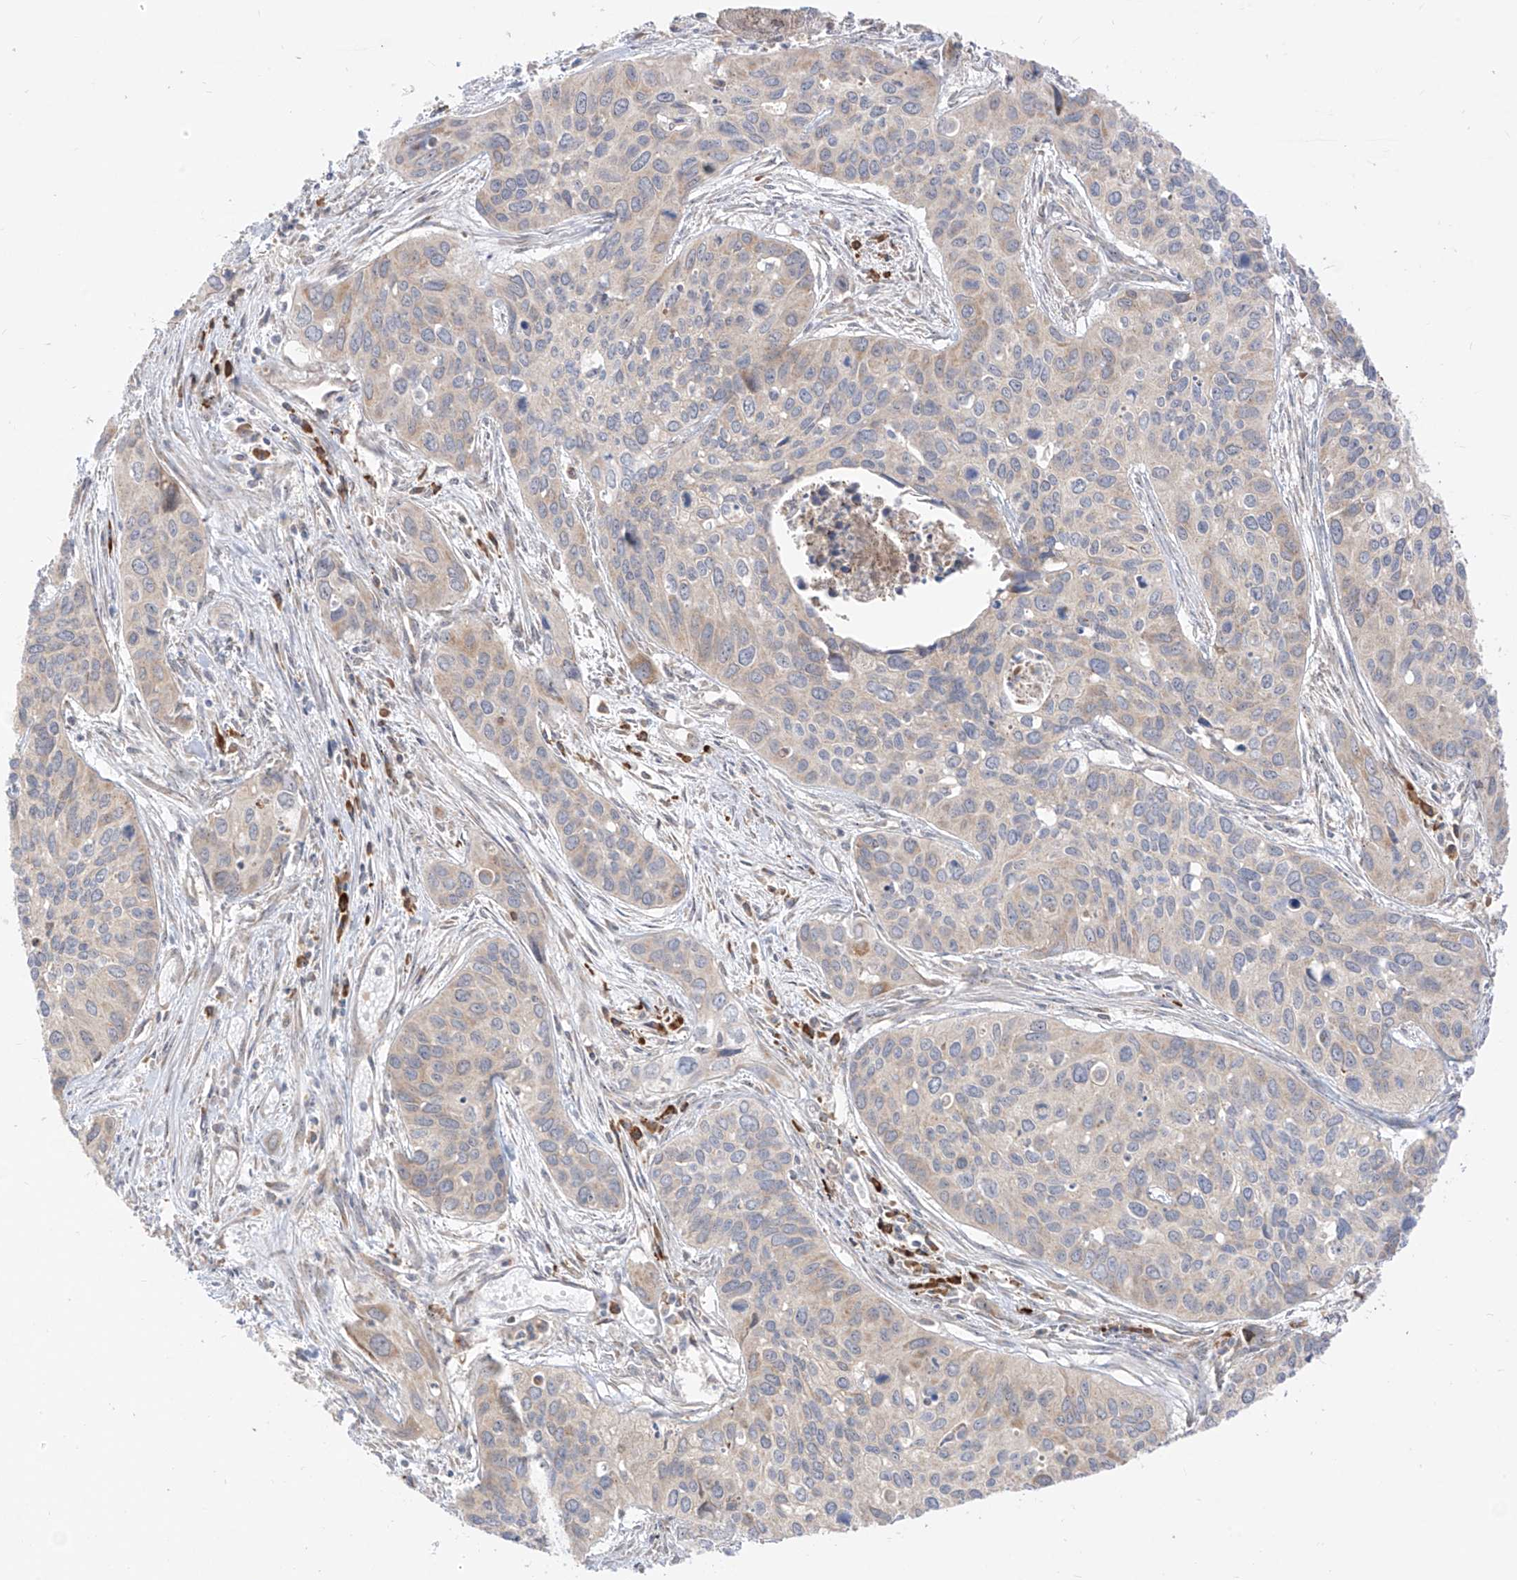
{"staining": {"intensity": "weak", "quantity": "<25%", "location": "cytoplasmic/membranous"}, "tissue": "cervical cancer", "cell_type": "Tumor cells", "image_type": "cancer", "snomed": [{"axis": "morphology", "description": "Squamous cell carcinoma, NOS"}, {"axis": "topography", "description": "Cervix"}], "caption": "IHC photomicrograph of cervical cancer stained for a protein (brown), which reveals no expression in tumor cells.", "gene": "SYTL3", "patient": {"sex": "female", "age": 55}}